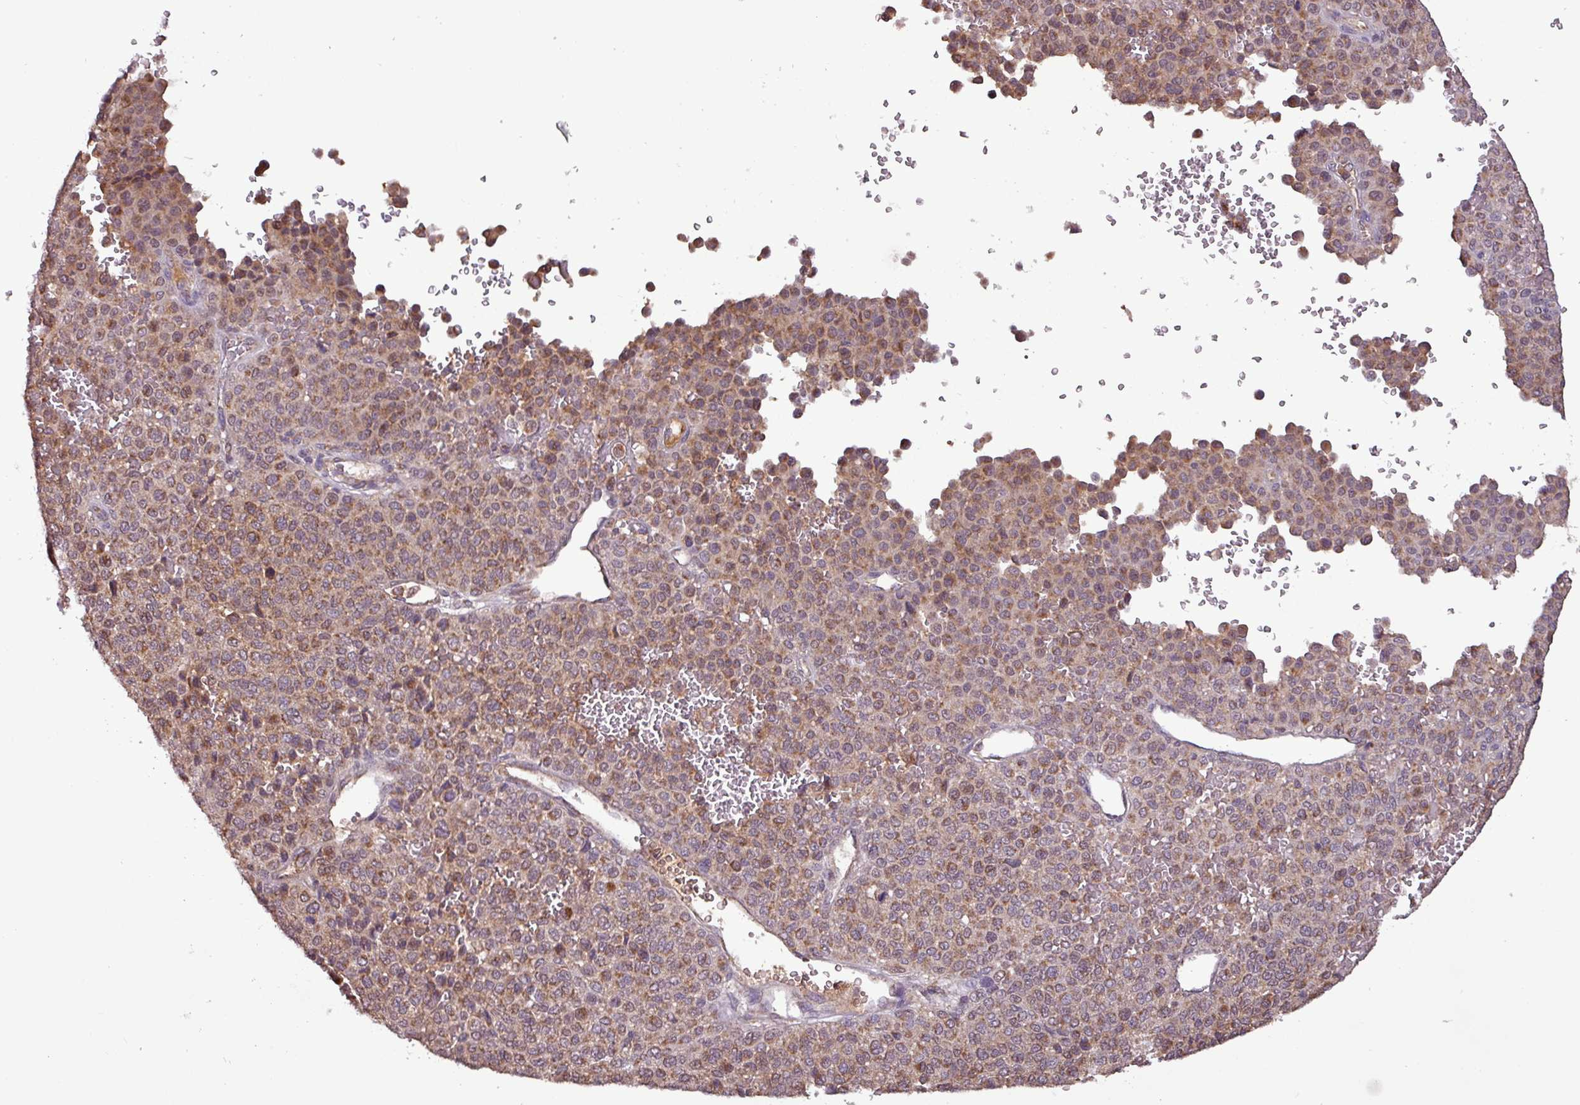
{"staining": {"intensity": "moderate", "quantity": ">75%", "location": "cytoplasmic/membranous"}, "tissue": "melanoma", "cell_type": "Tumor cells", "image_type": "cancer", "snomed": [{"axis": "morphology", "description": "Malignant melanoma, Metastatic site"}, {"axis": "topography", "description": "Pancreas"}], "caption": "Moderate cytoplasmic/membranous staining for a protein is appreciated in about >75% of tumor cells of malignant melanoma (metastatic site) using IHC.", "gene": "MCTP2", "patient": {"sex": "female", "age": 30}}